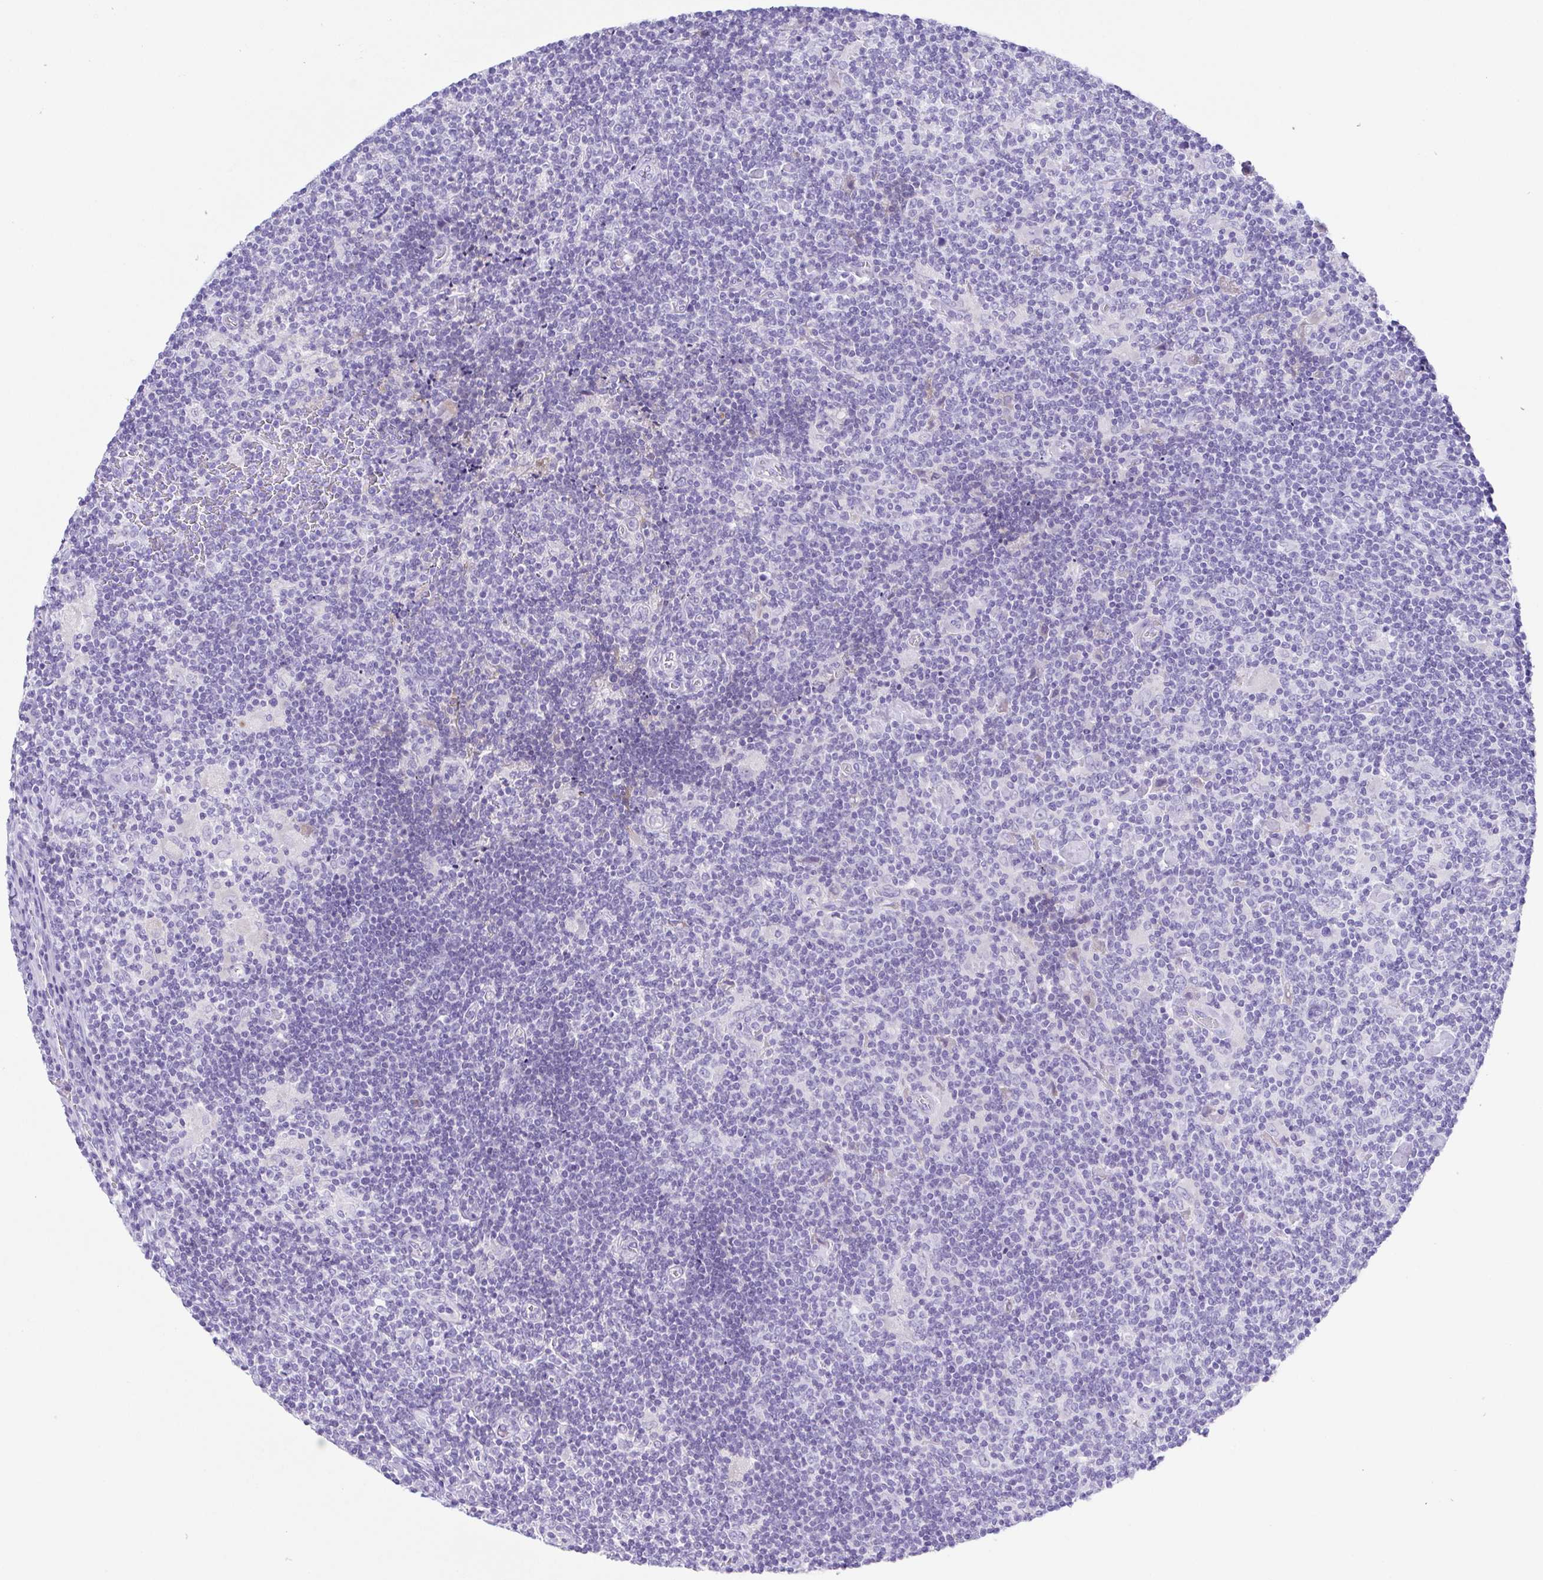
{"staining": {"intensity": "negative", "quantity": "none", "location": "none"}, "tissue": "lymphoma", "cell_type": "Tumor cells", "image_type": "cancer", "snomed": [{"axis": "morphology", "description": "Hodgkin's disease, NOS"}, {"axis": "topography", "description": "Lymph node"}], "caption": "Protein analysis of Hodgkin's disease exhibits no significant expression in tumor cells.", "gene": "A1BG", "patient": {"sex": "male", "age": 40}}